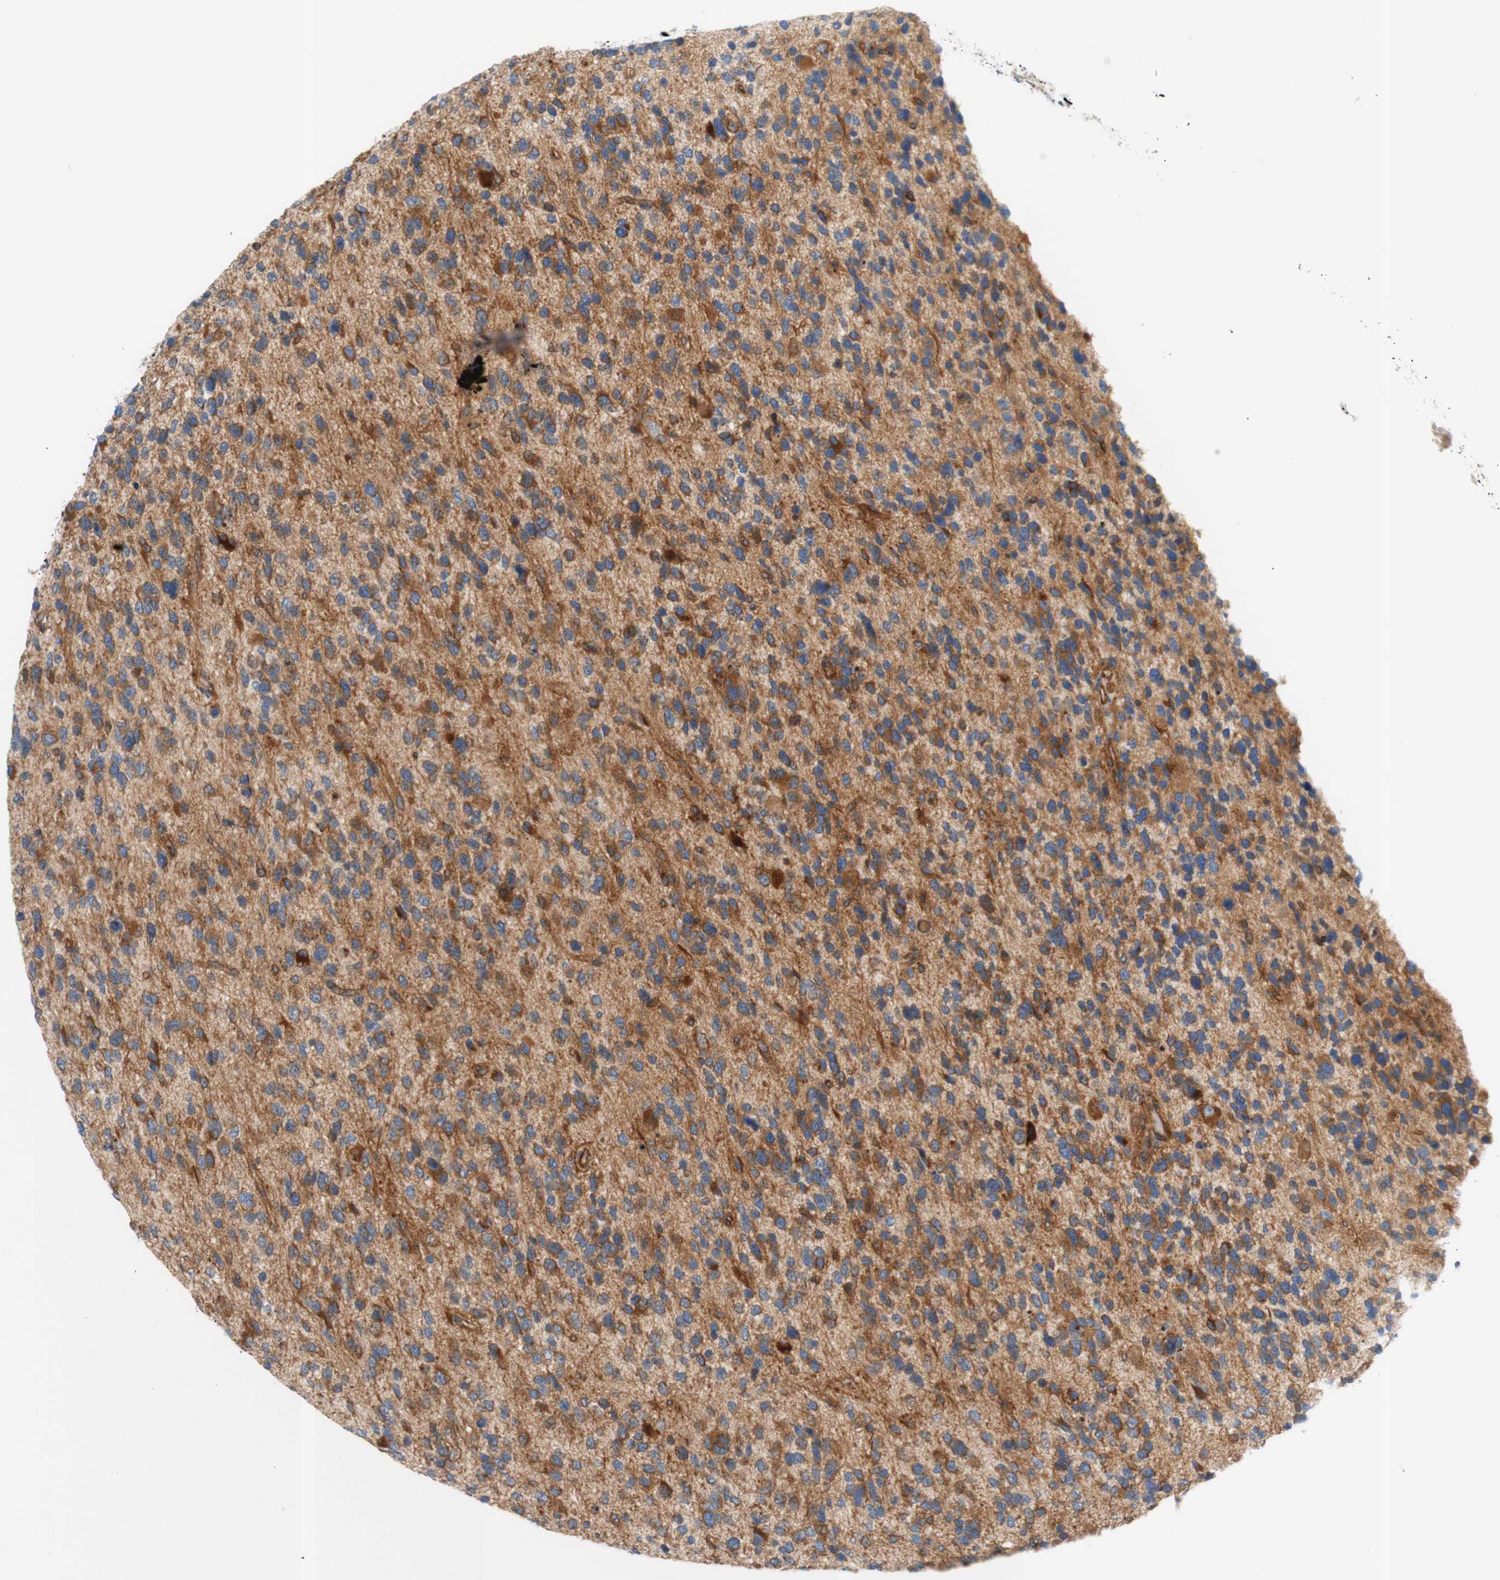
{"staining": {"intensity": "moderate", "quantity": "25%-75%", "location": "cytoplasmic/membranous"}, "tissue": "glioma", "cell_type": "Tumor cells", "image_type": "cancer", "snomed": [{"axis": "morphology", "description": "Glioma, malignant, High grade"}, {"axis": "topography", "description": "Brain"}], "caption": "Immunohistochemistry (IHC) staining of glioma, which reveals medium levels of moderate cytoplasmic/membranous staining in approximately 25%-75% of tumor cells indicating moderate cytoplasmic/membranous protein positivity. The staining was performed using DAB (brown) for protein detection and nuclei were counterstained in hematoxylin (blue).", "gene": "STOM", "patient": {"sex": "female", "age": 58}}